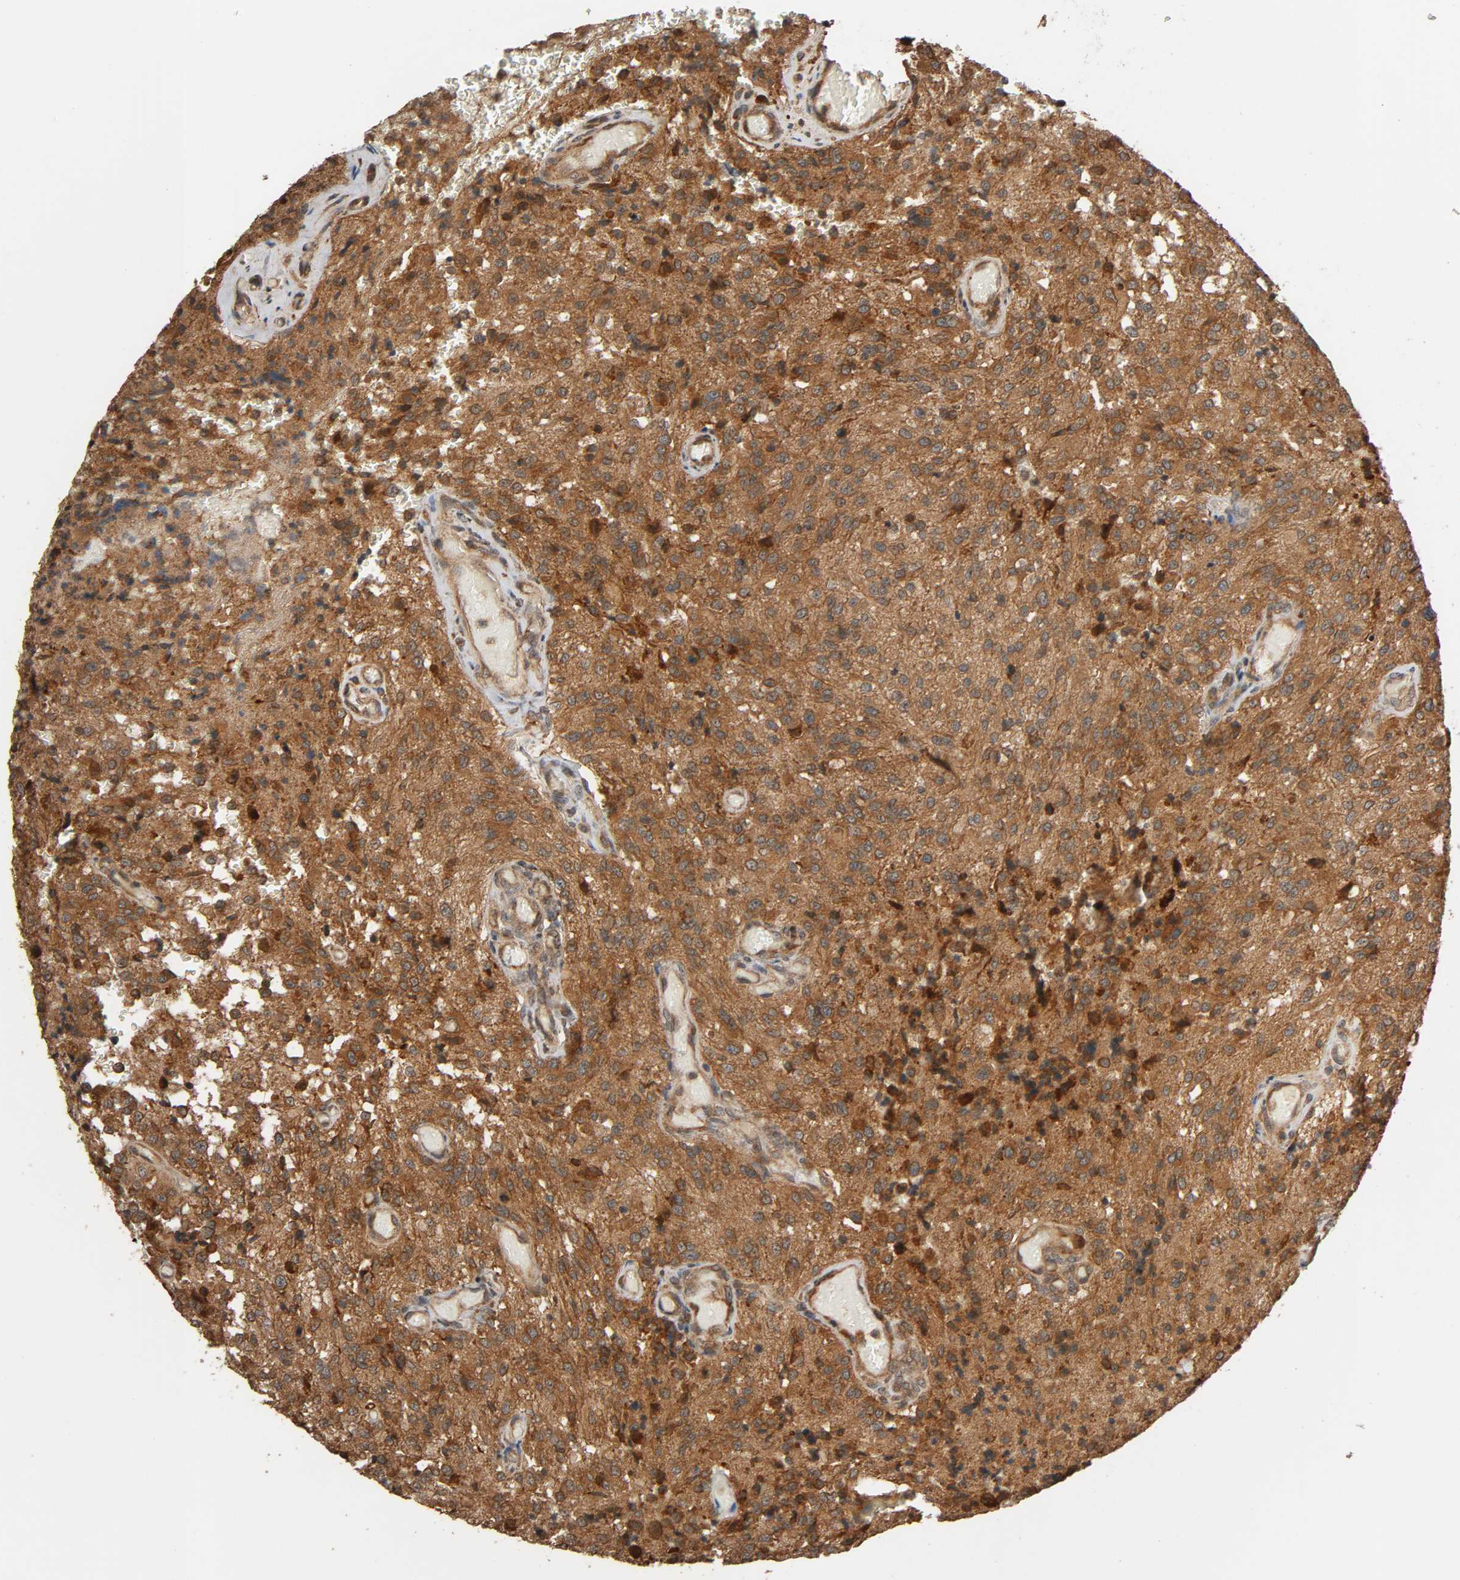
{"staining": {"intensity": "strong", "quantity": ">75%", "location": "cytoplasmic/membranous"}, "tissue": "glioma", "cell_type": "Tumor cells", "image_type": "cancer", "snomed": [{"axis": "morphology", "description": "Normal tissue, NOS"}, {"axis": "morphology", "description": "Glioma, malignant, High grade"}, {"axis": "topography", "description": "Cerebral cortex"}], "caption": "Immunohistochemical staining of human malignant glioma (high-grade) displays strong cytoplasmic/membranous protein staining in about >75% of tumor cells. The staining was performed using DAB (3,3'-diaminobenzidine), with brown indicating positive protein expression. Nuclei are stained blue with hematoxylin.", "gene": "MAP3K8", "patient": {"sex": "male", "age": 56}}